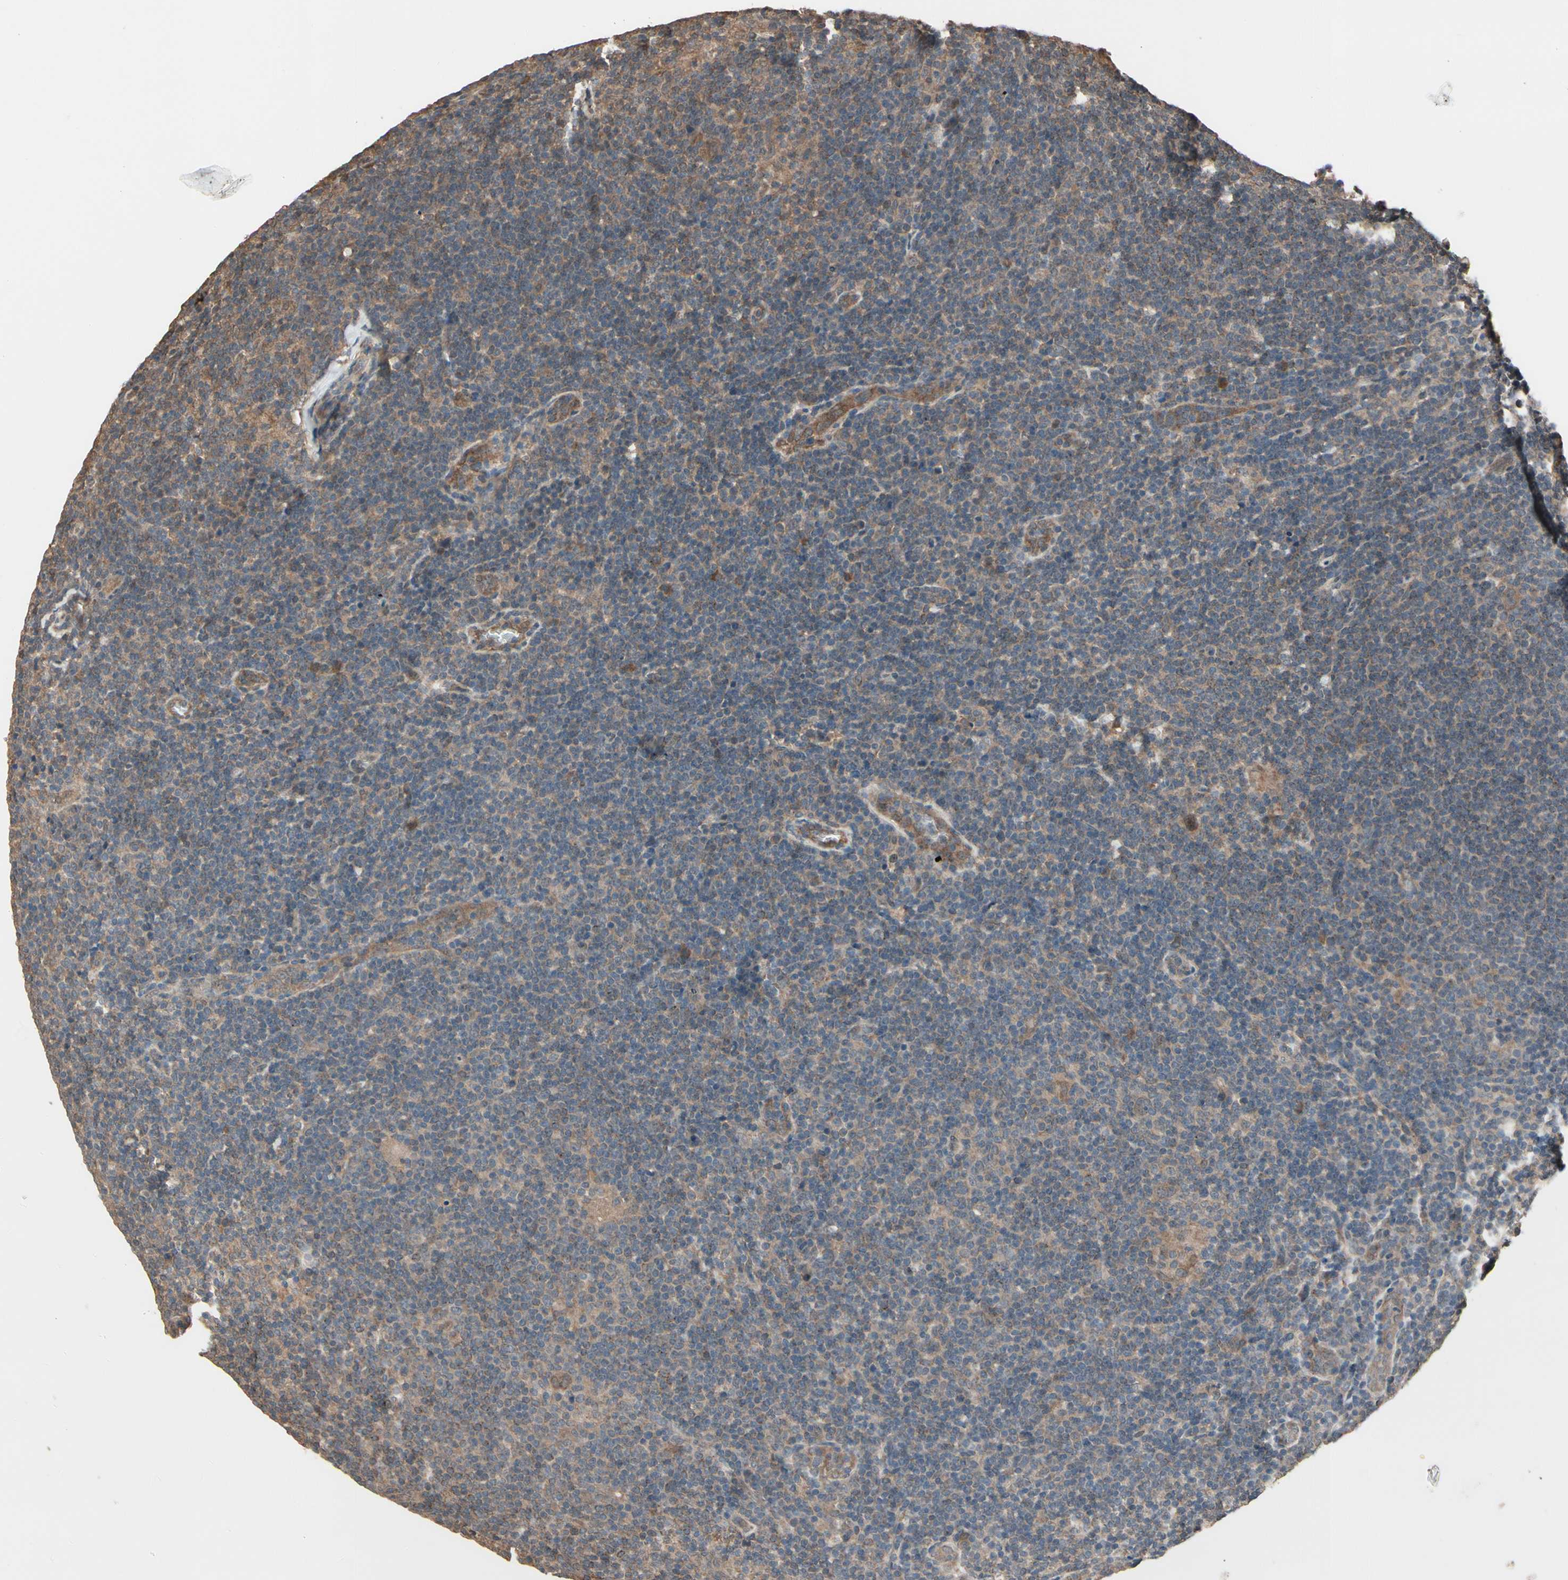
{"staining": {"intensity": "moderate", "quantity": ">75%", "location": "cytoplasmic/membranous"}, "tissue": "lymphoma", "cell_type": "Tumor cells", "image_type": "cancer", "snomed": [{"axis": "morphology", "description": "Hodgkin's disease, NOS"}, {"axis": "topography", "description": "Lymph node"}], "caption": "Tumor cells reveal medium levels of moderate cytoplasmic/membranous expression in approximately >75% of cells in Hodgkin's disease.", "gene": "PNPLA7", "patient": {"sex": "female", "age": 57}}